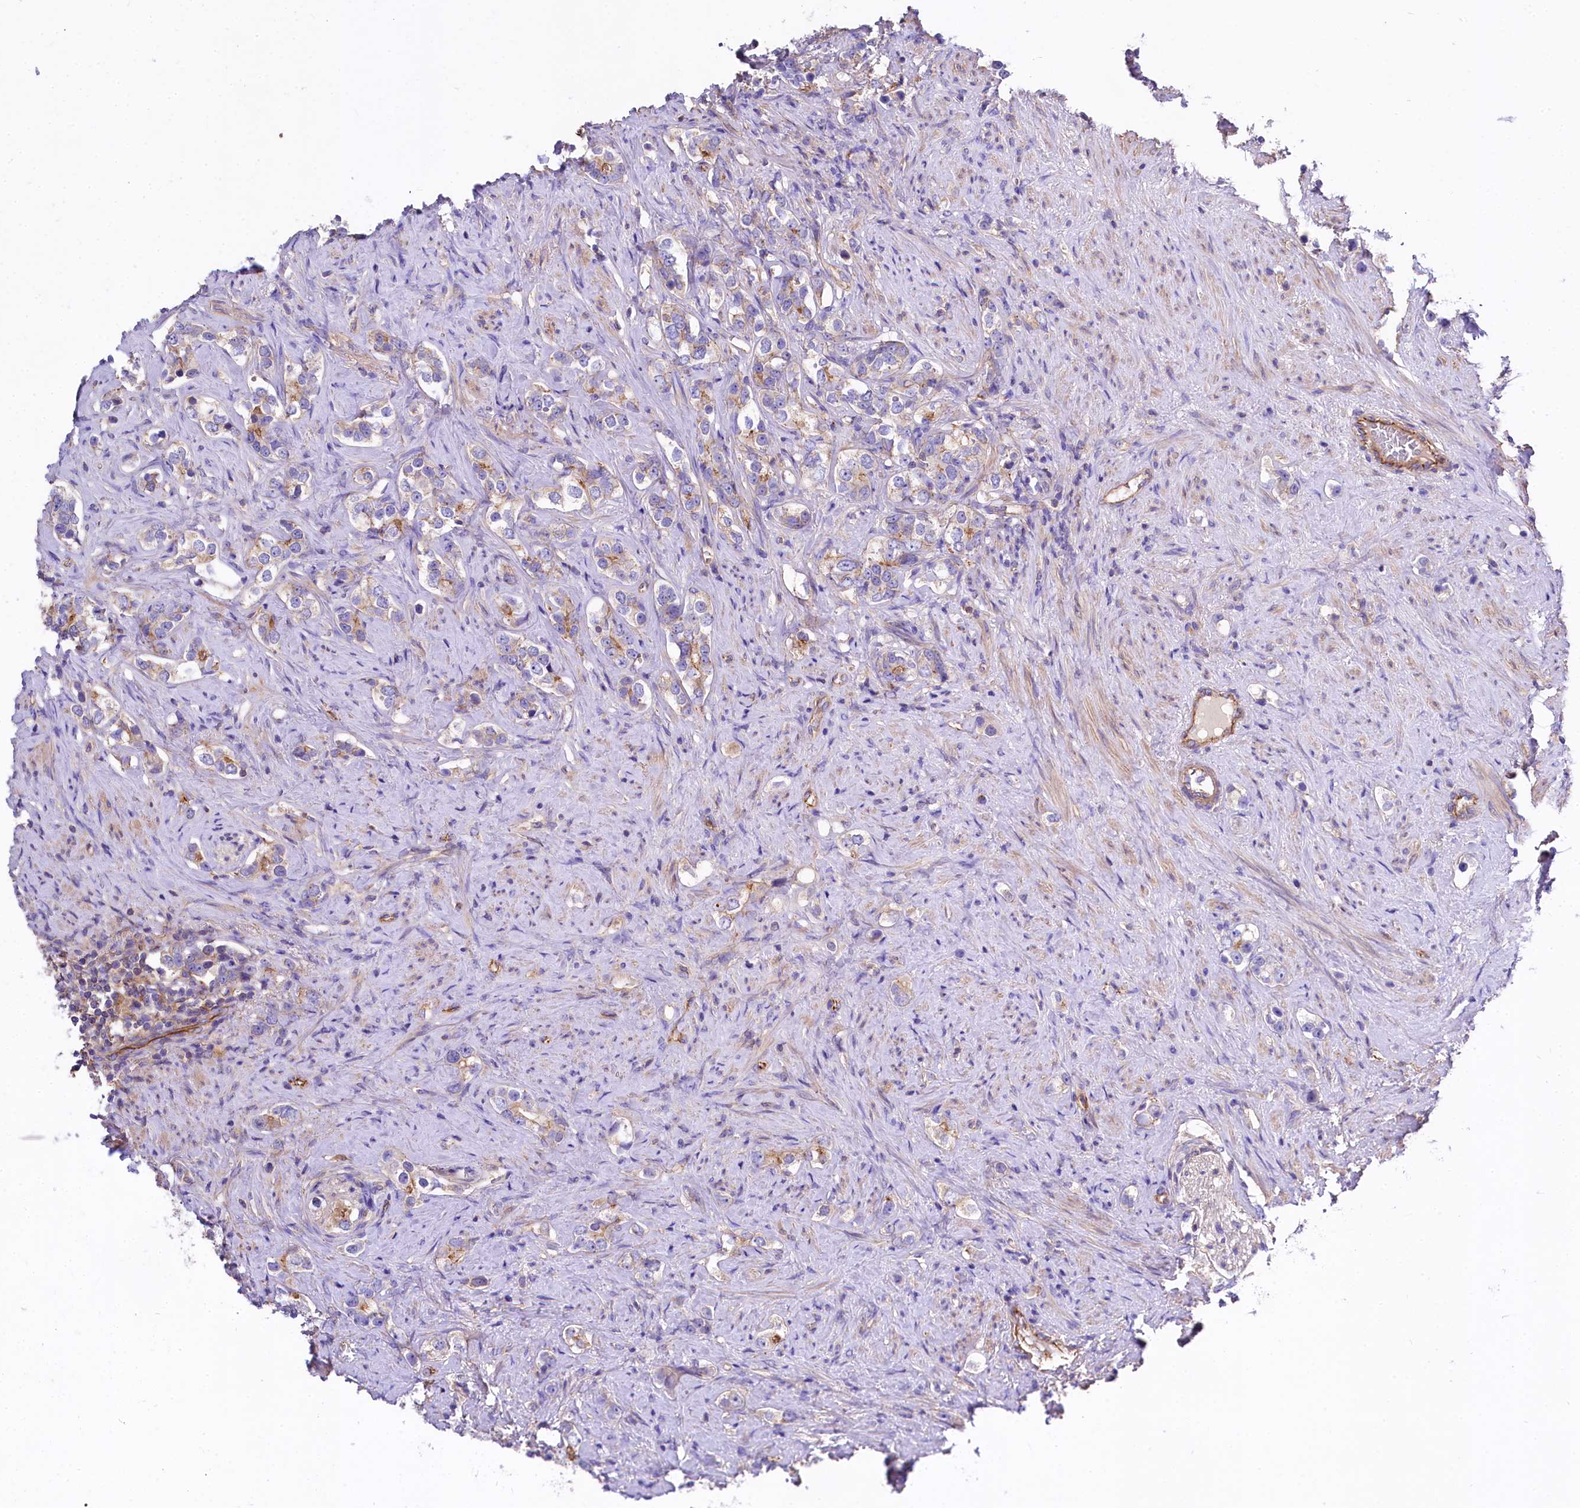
{"staining": {"intensity": "moderate", "quantity": "<25%", "location": "cytoplasmic/membranous"}, "tissue": "prostate cancer", "cell_type": "Tumor cells", "image_type": "cancer", "snomed": [{"axis": "morphology", "description": "Adenocarcinoma, High grade"}, {"axis": "topography", "description": "Prostate"}], "caption": "IHC of prostate high-grade adenocarcinoma reveals low levels of moderate cytoplasmic/membranous expression in approximately <25% of tumor cells.", "gene": "FCHSD2", "patient": {"sex": "male", "age": 63}}